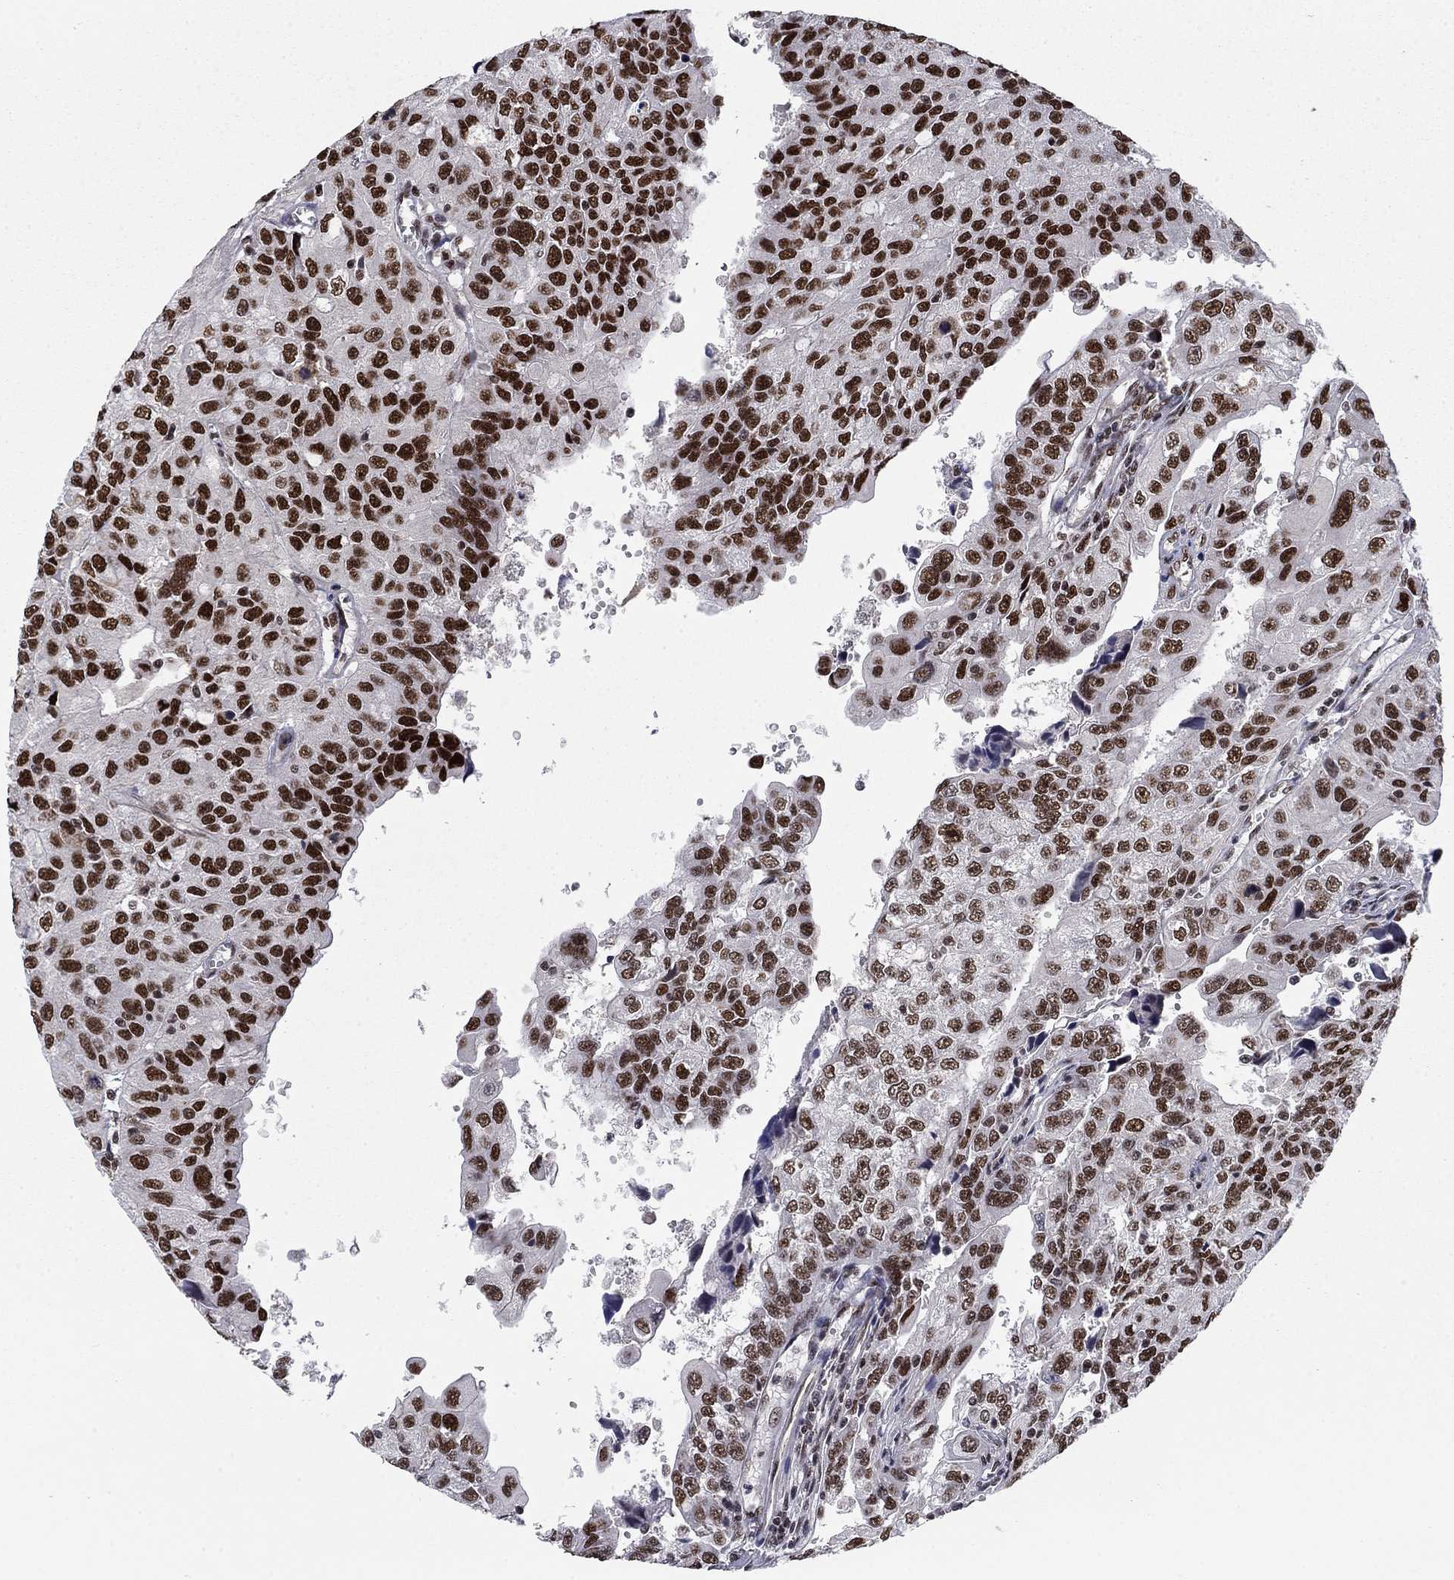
{"staining": {"intensity": "strong", "quantity": ">75%", "location": "nuclear"}, "tissue": "urothelial cancer", "cell_type": "Tumor cells", "image_type": "cancer", "snomed": [{"axis": "morphology", "description": "Urothelial carcinoma, NOS"}, {"axis": "morphology", "description": "Urothelial carcinoma, High grade"}, {"axis": "topography", "description": "Urinary bladder"}], "caption": "A brown stain highlights strong nuclear positivity of a protein in transitional cell carcinoma tumor cells.", "gene": "RPRD1B", "patient": {"sex": "female", "age": 73}}